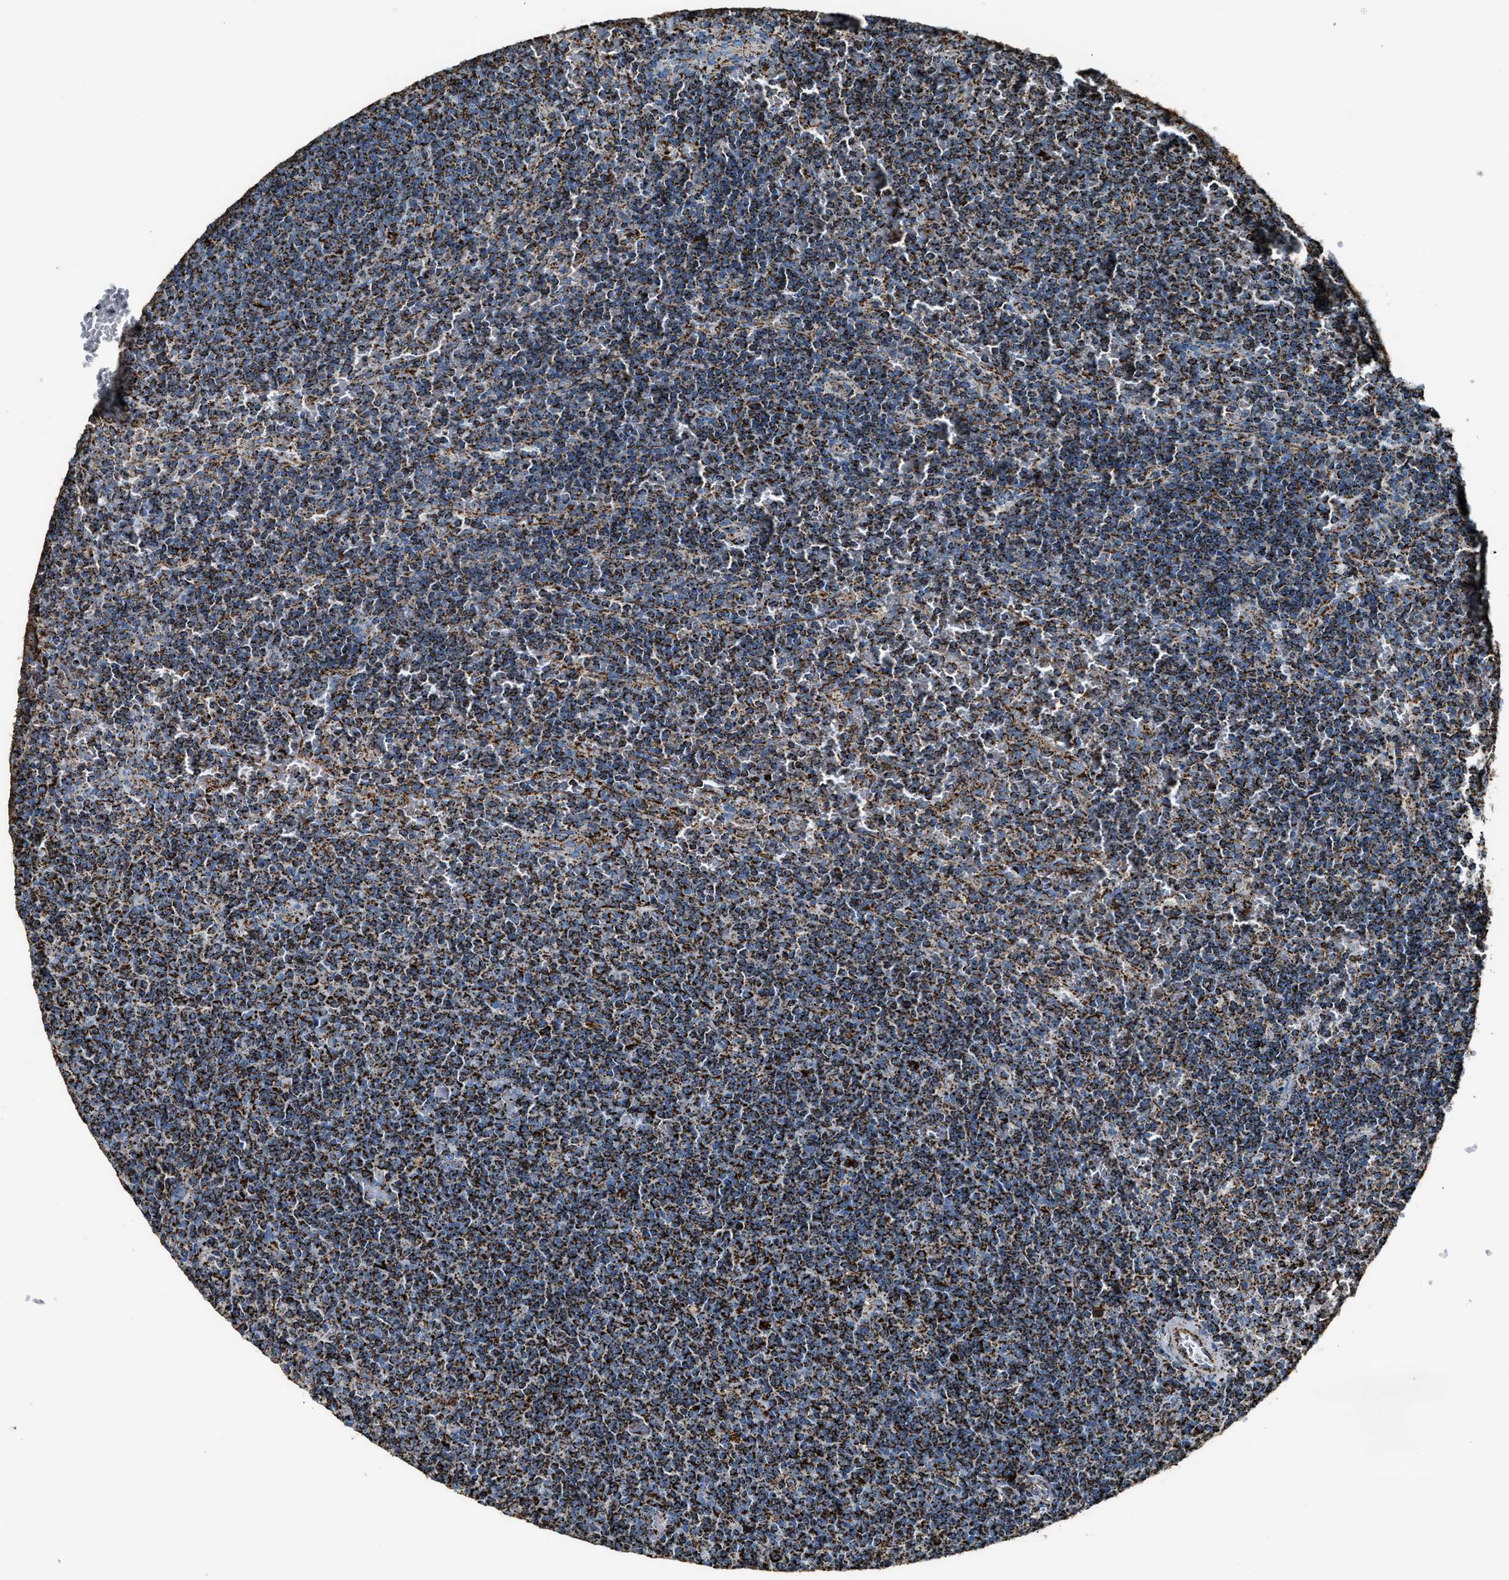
{"staining": {"intensity": "strong", "quantity": ">75%", "location": "cytoplasmic/membranous"}, "tissue": "lymphoma", "cell_type": "Tumor cells", "image_type": "cancer", "snomed": [{"axis": "morphology", "description": "Malignant lymphoma, non-Hodgkin's type, Low grade"}, {"axis": "topography", "description": "Spleen"}], "caption": "Immunohistochemistry (IHC) histopathology image of lymphoma stained for a protein (brown), which displays high levels of strong cytoplasmic/membranous positivity in about >75% of tumor cells.", "gene": "MDH2", "patient": {"sex": "female", "age": 19}}